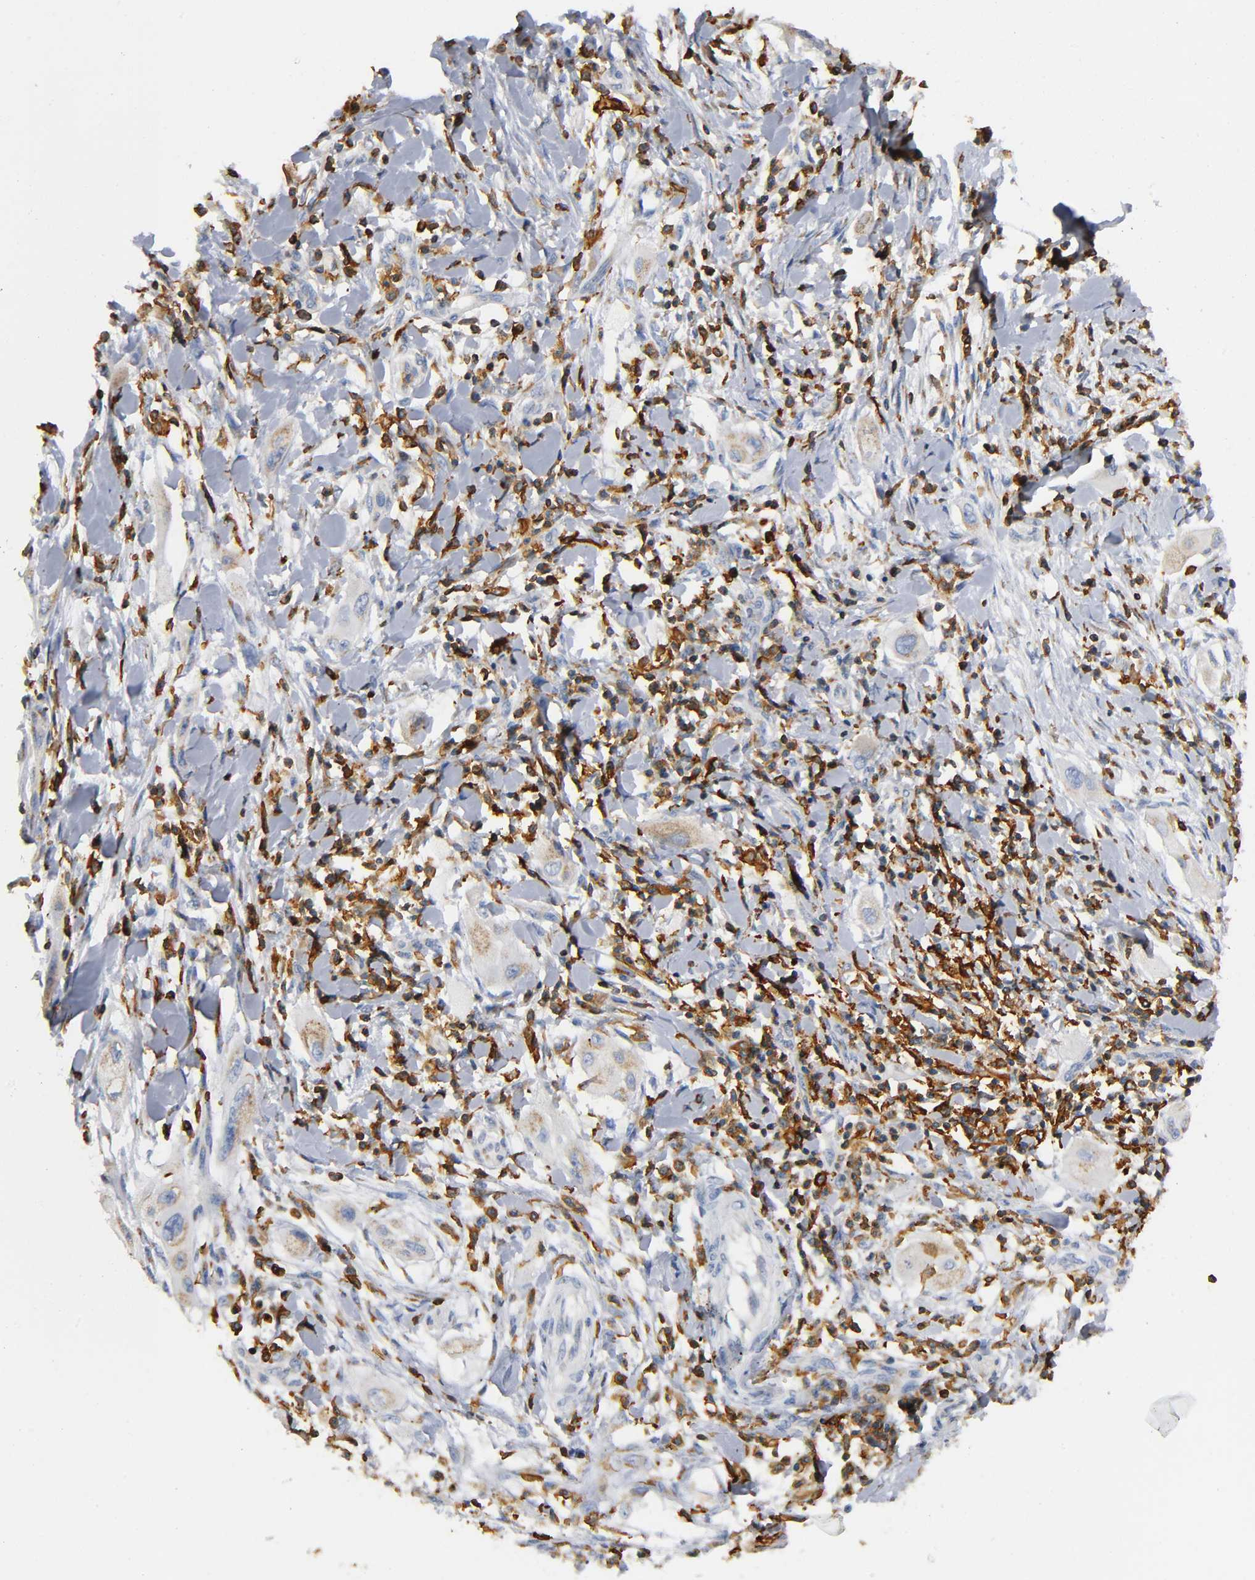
{"staining": {"intensity": "weak", "quantity": ">75%", "location": "cytoplasmic/membranous"}, "tissue": "lung cancer", "cell_type": "Tumor cells", "image_type": "cancer", "snomed": [{"axis": "morphology", "description": "Squamous cell carcinoma, NOS"}, {"axis": "topography", "description": "Lung"}], "caption": "High-magnification brightfield microscopy of lung cancer (squamous cell carcinoma) stained with DAB (3,3'-diaminobenzidine) (brown) and counterstained with hematoxylin (blue). tumor cells exhibit weak cytoplasmic/membranous expression is appreciated in approximately>75% of cells.", "gene": "CAPN10", "patient": {"sex": "female", "age": 47}}